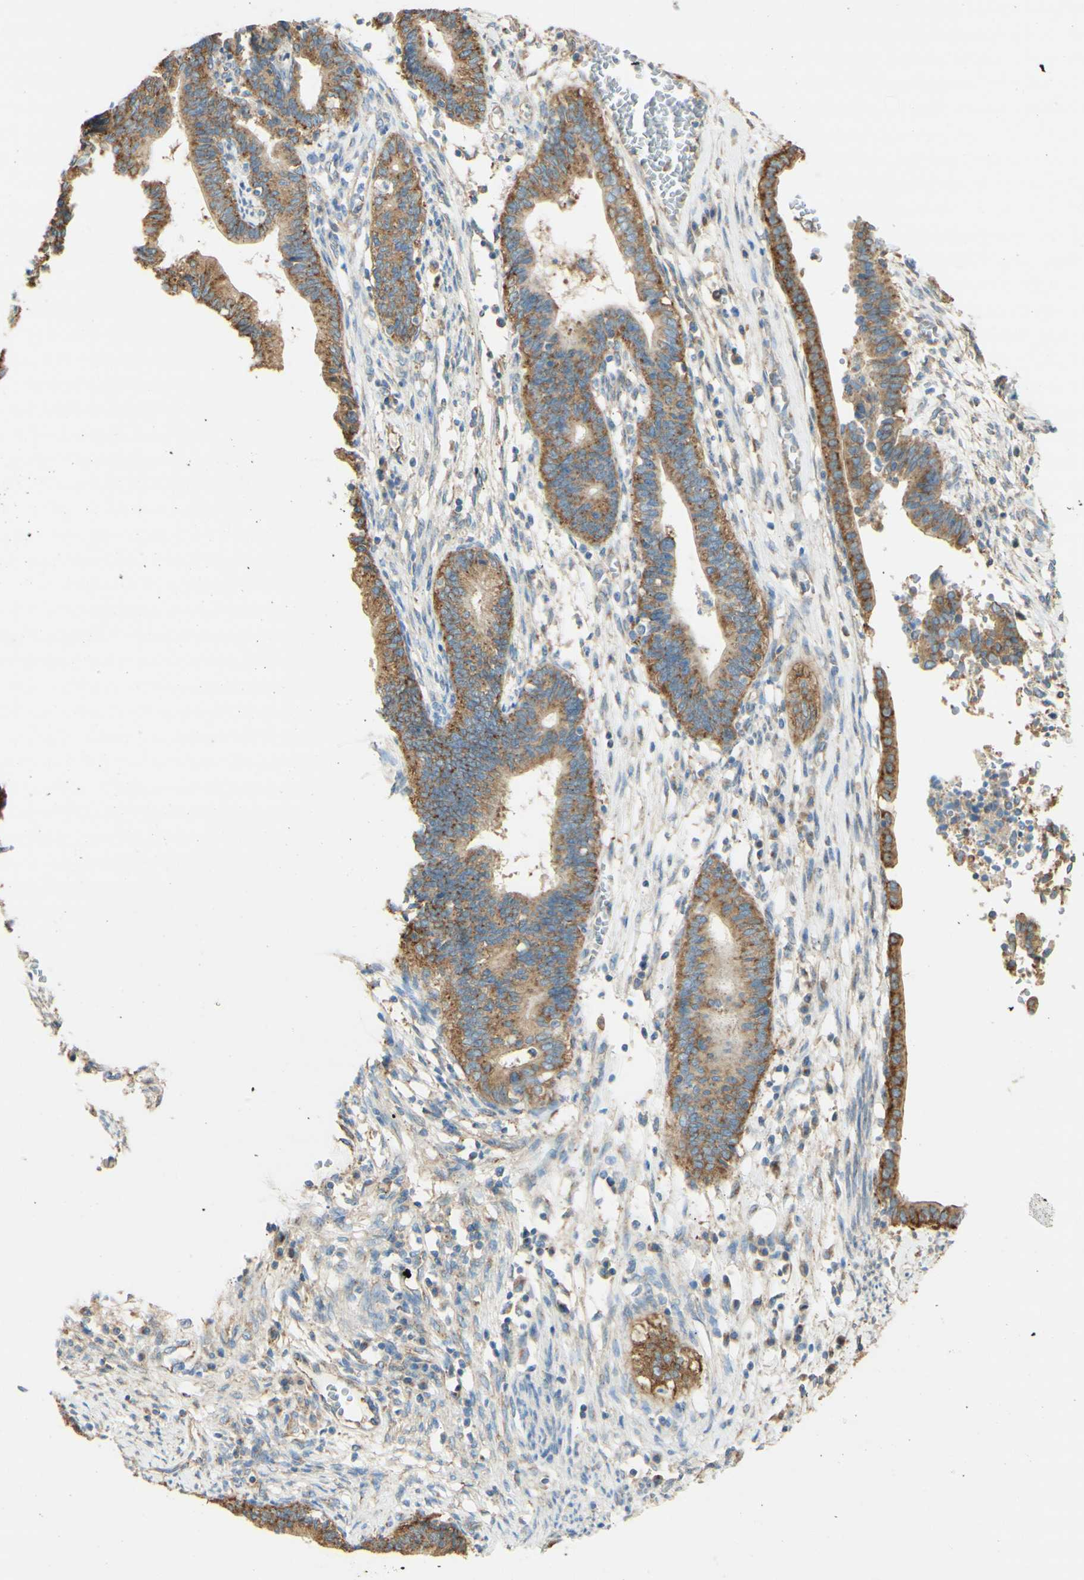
{"staining": {"intensity": "moderate", "quantity": ">75%", "location": "cytoplasmic/membranous"}, "tissue": "cervical cancer", "cell_type": "Tumor cells", "image_type": "cancer", "snomed": [{"axis": "morphology", "description": "Adenocarcinoma, NOS"}, {"axis": "topography", "description": "Cervix"}], "caption": "IHC of cervical cancer (adenocarcinoma) displays medium levels of moderate cytoplasmic/membranous staining in about >75% of tumor cells.", "gene": "CLTC", "patient": {"sex": "female", "age": 44}}